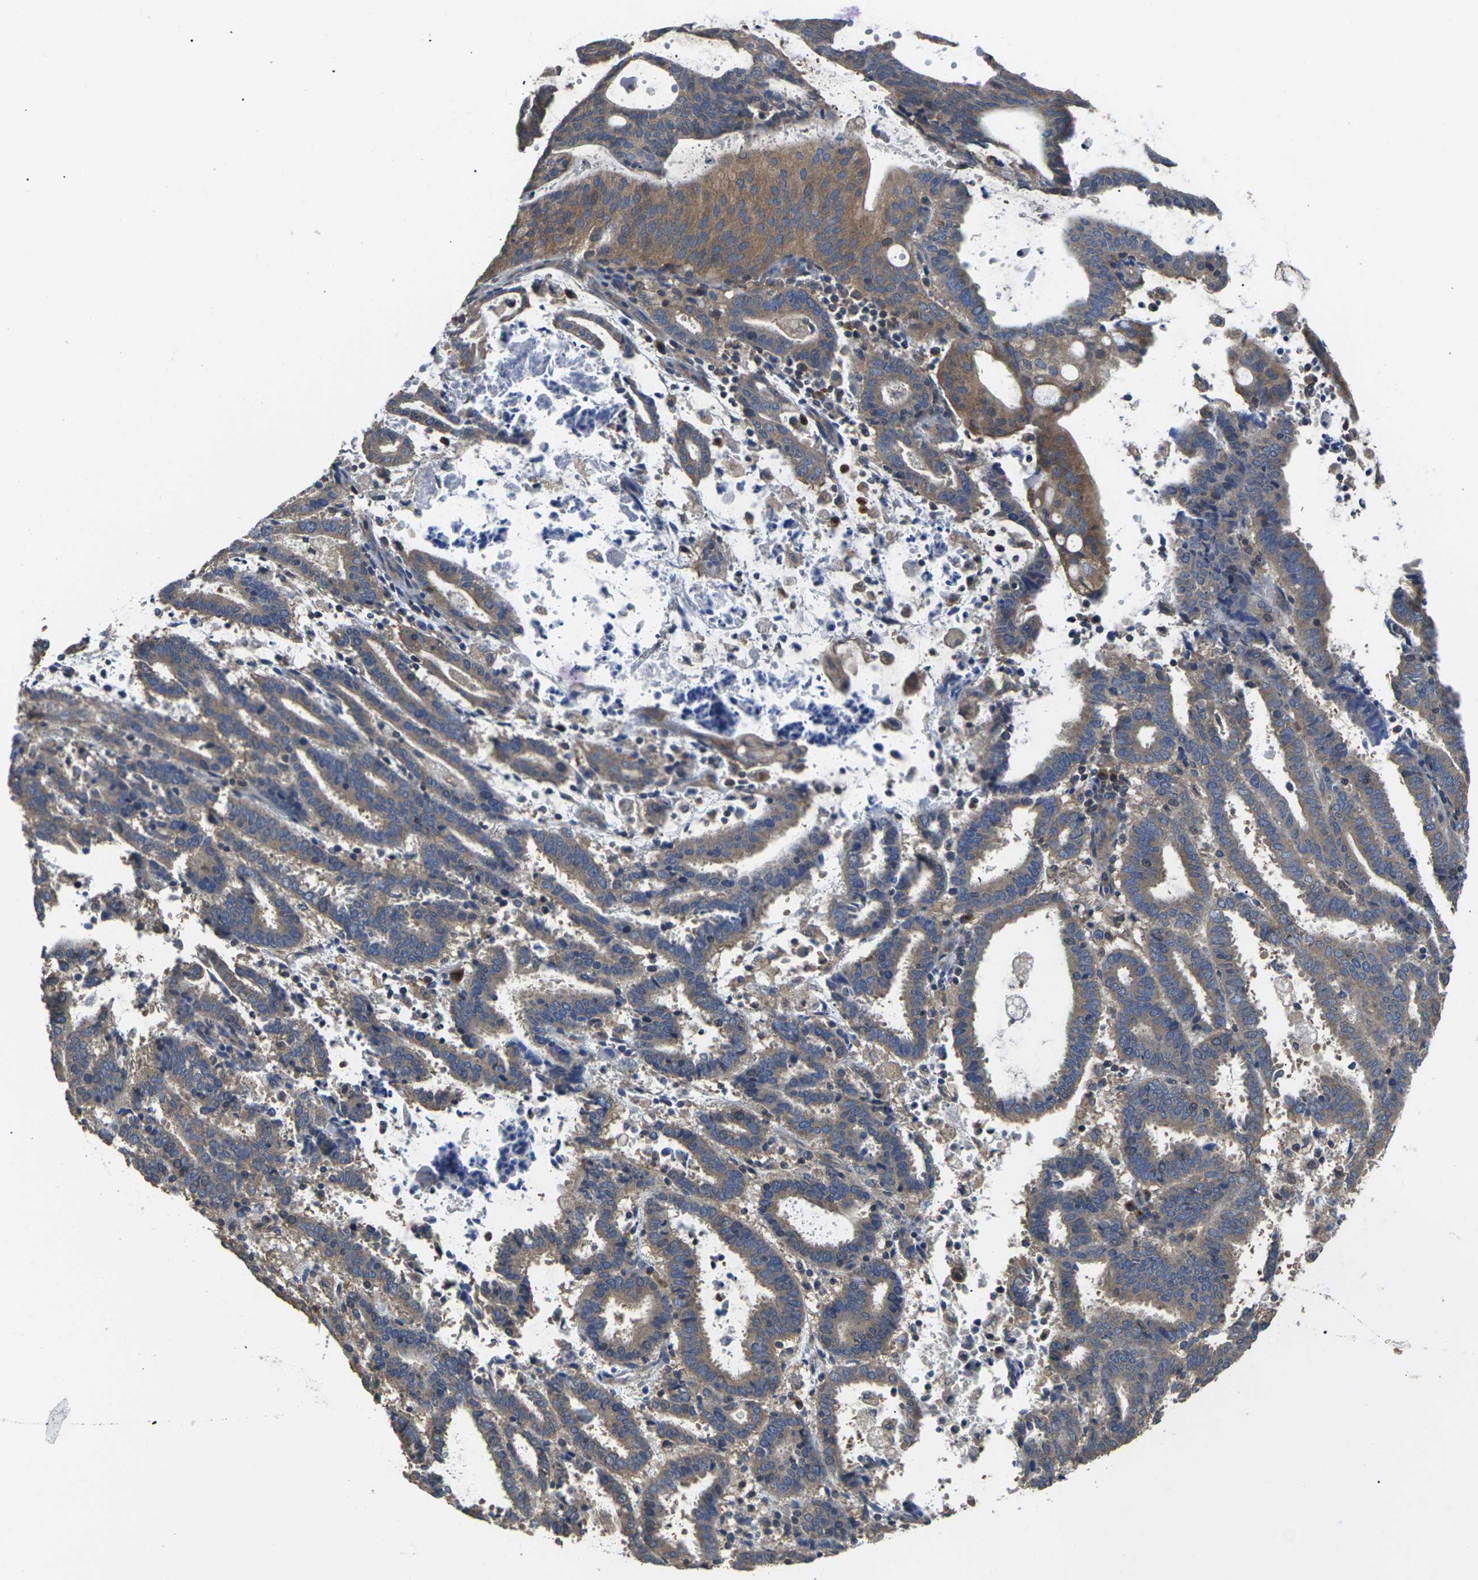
{"staining": {"intensity": "moderate", "quantity": "25%-75%", "location": "cytoplasmic/membranous"}, "tissue": "endometrial cancer", "cell_type": "Tumor cells", "image_type": "cancer", "snomed": [{"axis": "morphology", "description": "Adenocarcinoma, NOS"}, {"axis": "topography", "description": "Uterus"}], "caption": "A high-resolution photomicrograph shows immunohistochemistry (IHC) staining of endometrial cancer (adenocarcinoma), which exhibits moderate cytoplasmic/membranous positivity in approximately 25%-75% of tumor cells.", "gene": "TMCC2", "patient": {"sex": "female", "age": 83}}